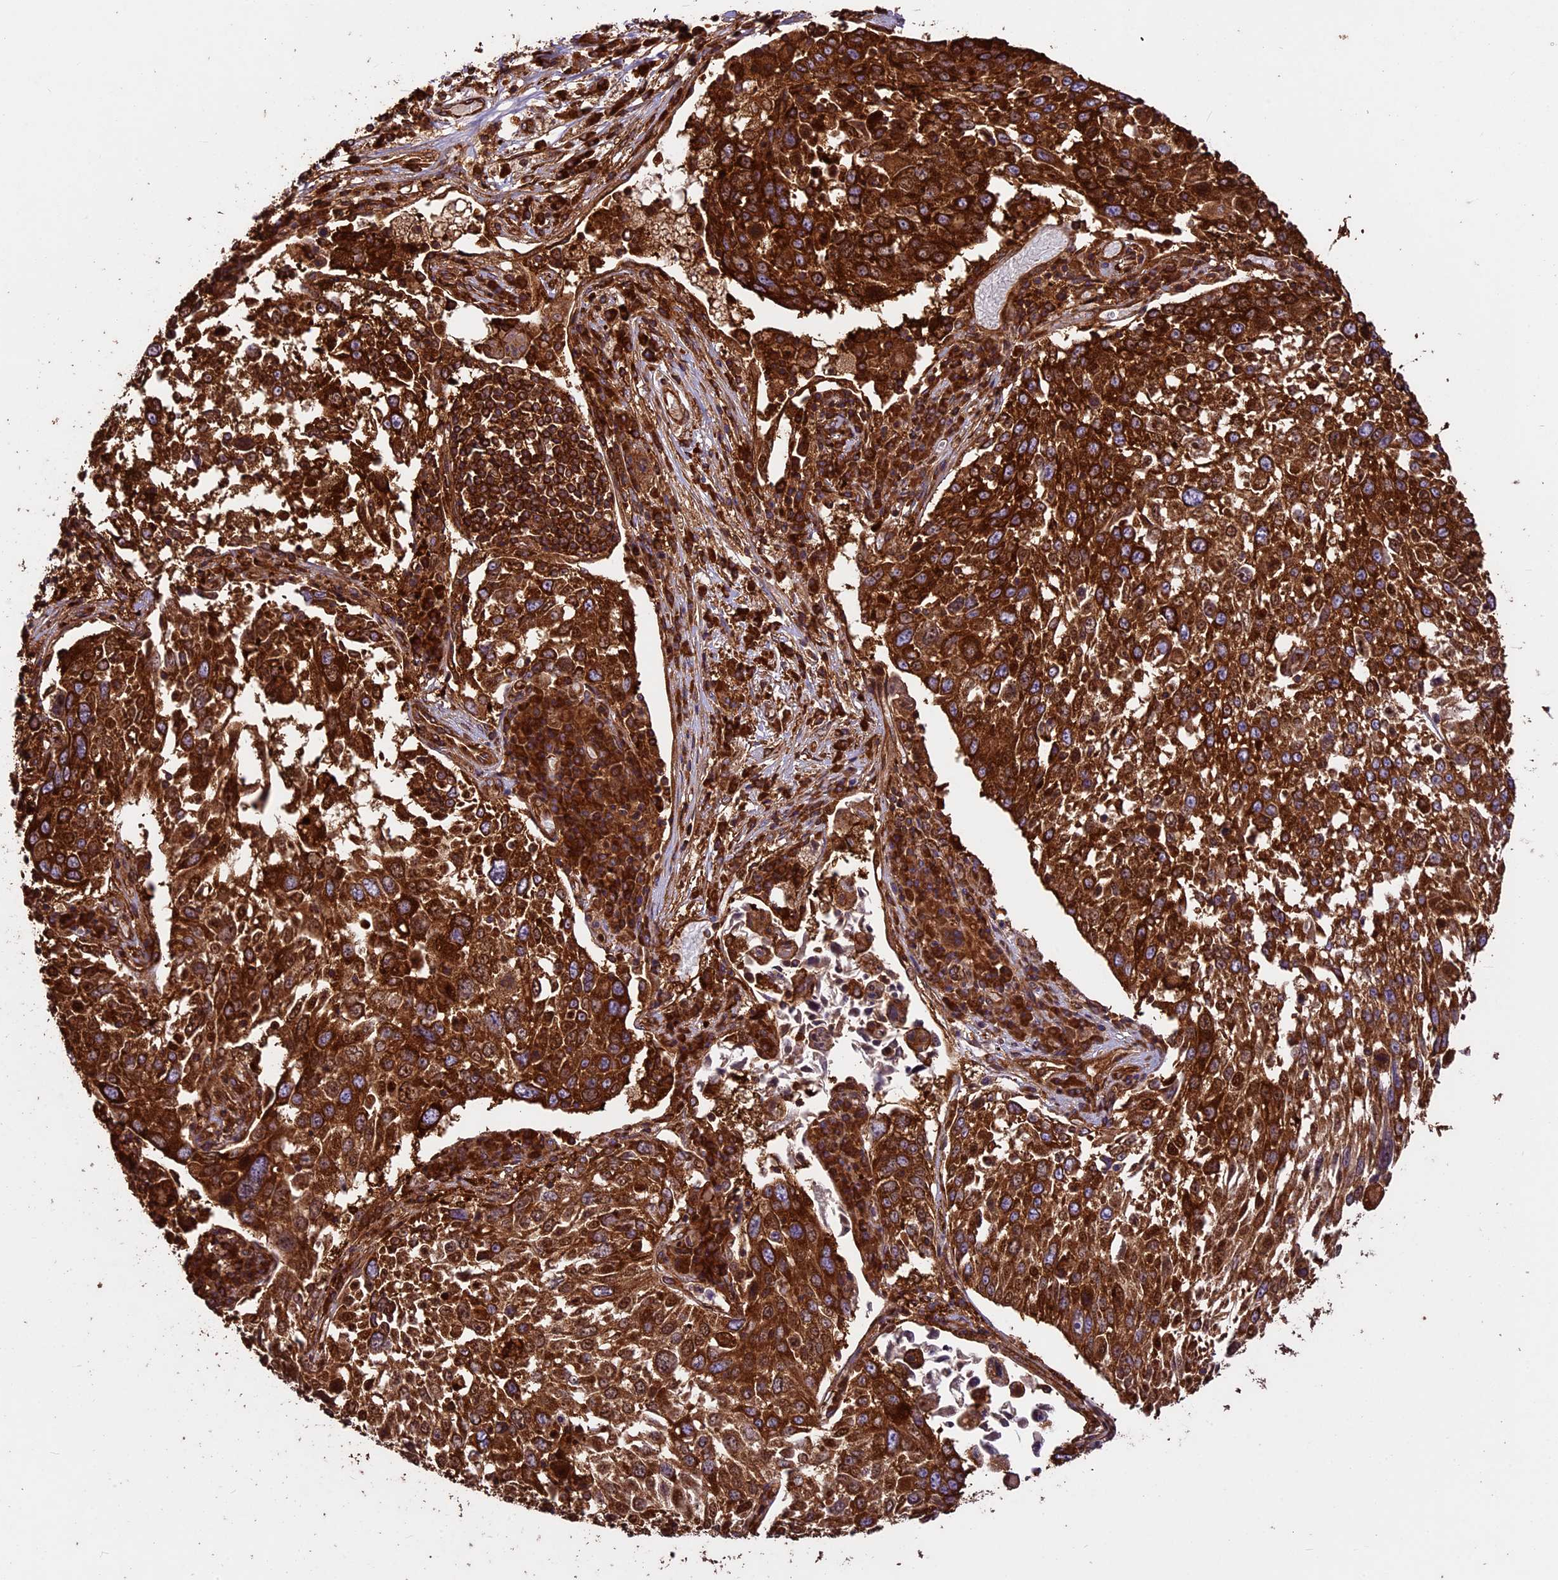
{"staining": {"intensity": "strong", "quantity": ">75%", "location": "cytoplasmic/membranous"}, "tissue": "lung cancer", "cell_type": "Tumor cells", "image_type": "cancer", "snomed": [{"axis": "morphology", "description": "Squamous cell carcinoma, NOS"}, {"axis": "topography", "description": "Lung"}], "caption": "A brown stain highlights strong cytoplasmic/membranous expression of a protein in human squamous cell carcinoma (lung) tumor cells. Using DAB (3,3'-diaminobenzidine) (brown) and hematoxylin (blue) stains, captured at high magnification using brightfield microscopy.", "gene": "KARS1", "patient": {"sex": "male", "age": 65}}